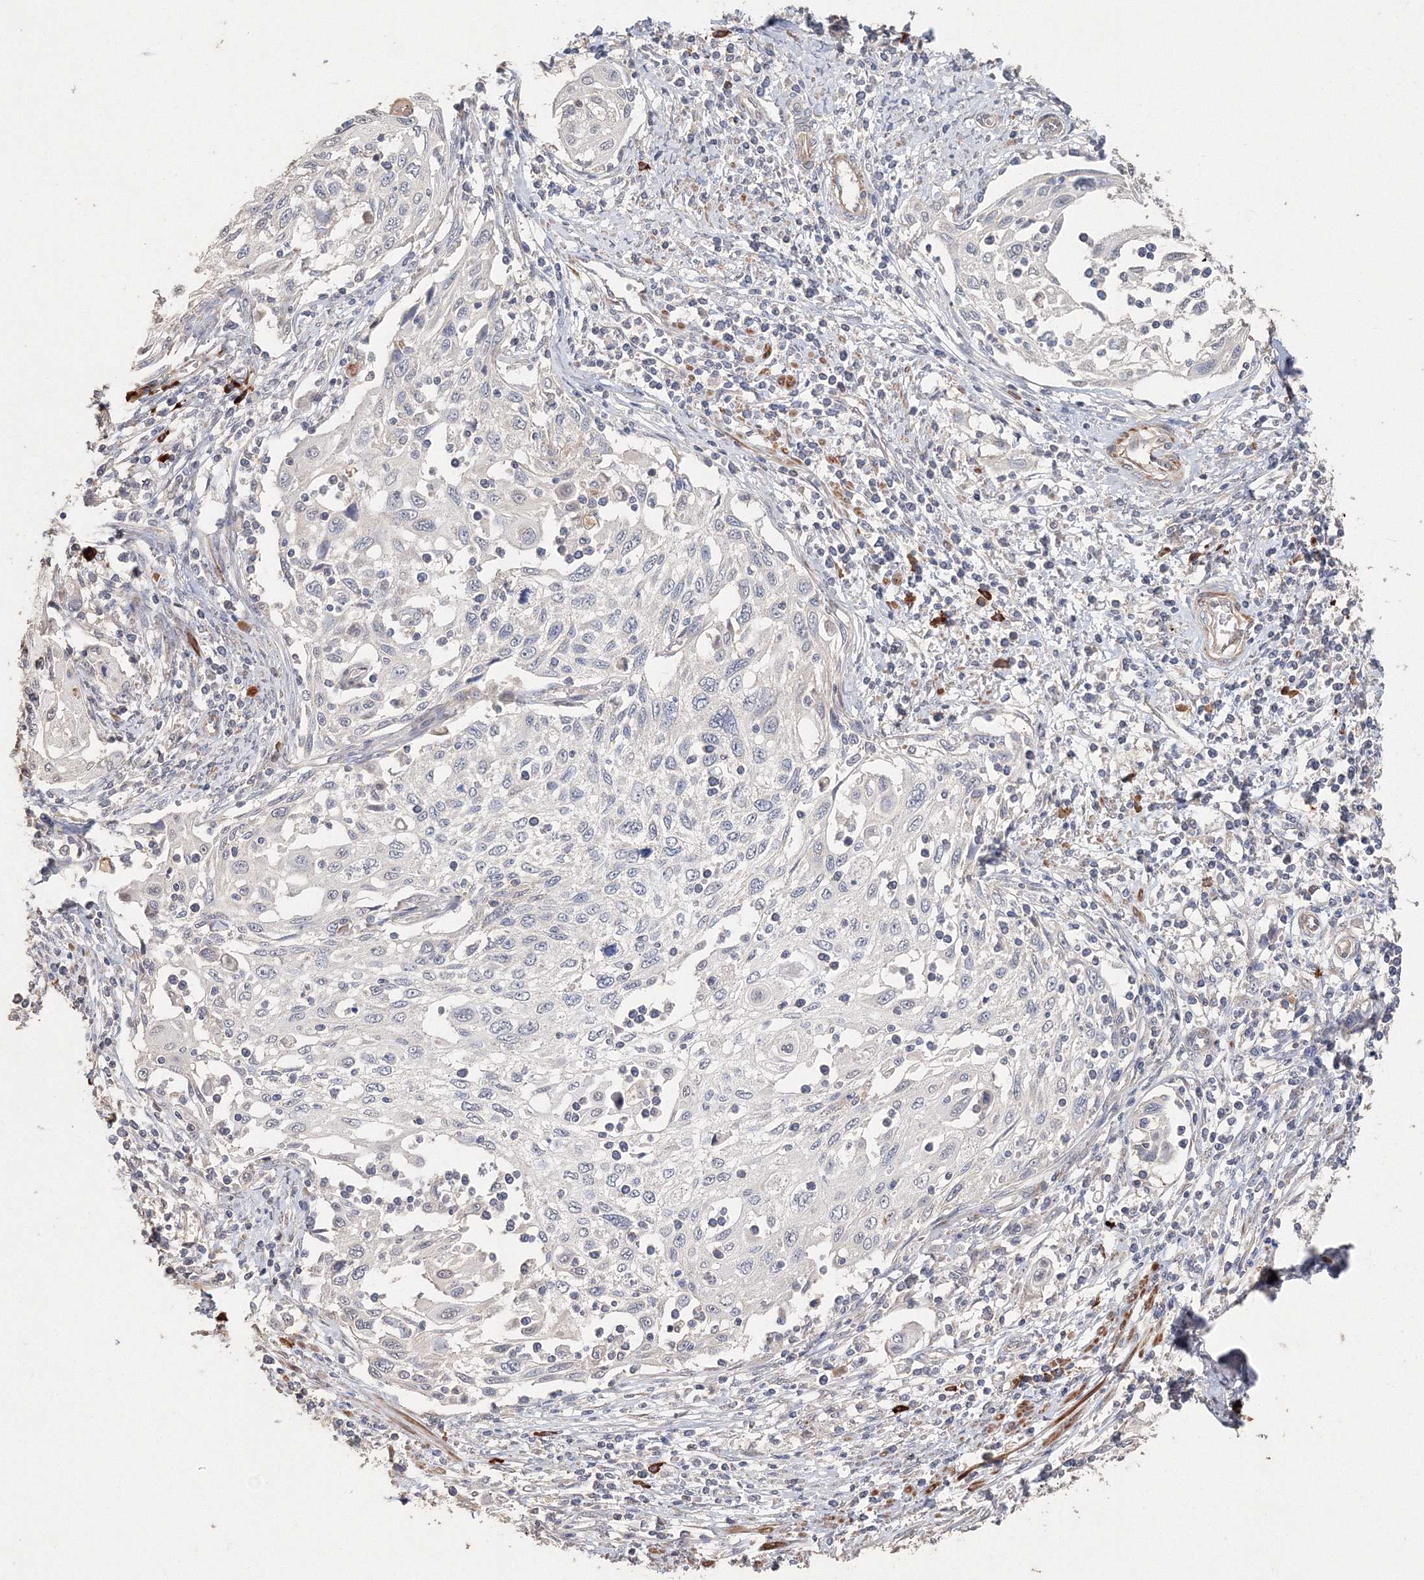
{"staining": {"intensity": "negative", "quantity": "none", "location": "none"}, "tissue": "cervical cancer", "cell_type": "Tumor cells", "image_type": "cancer", "snomed": [{"axis": "morphology", "description": "Squamous cell carcinoma, NOS"}, {"axis": "topography", "description": "Cervix"}], "caption": "Cervical squamous cell carcinoma stained for a protein using immunohistochemistry displays no positivity tumor cells.", "gene": "NALF2", "patient": {"sex": "female", "age": 70}}